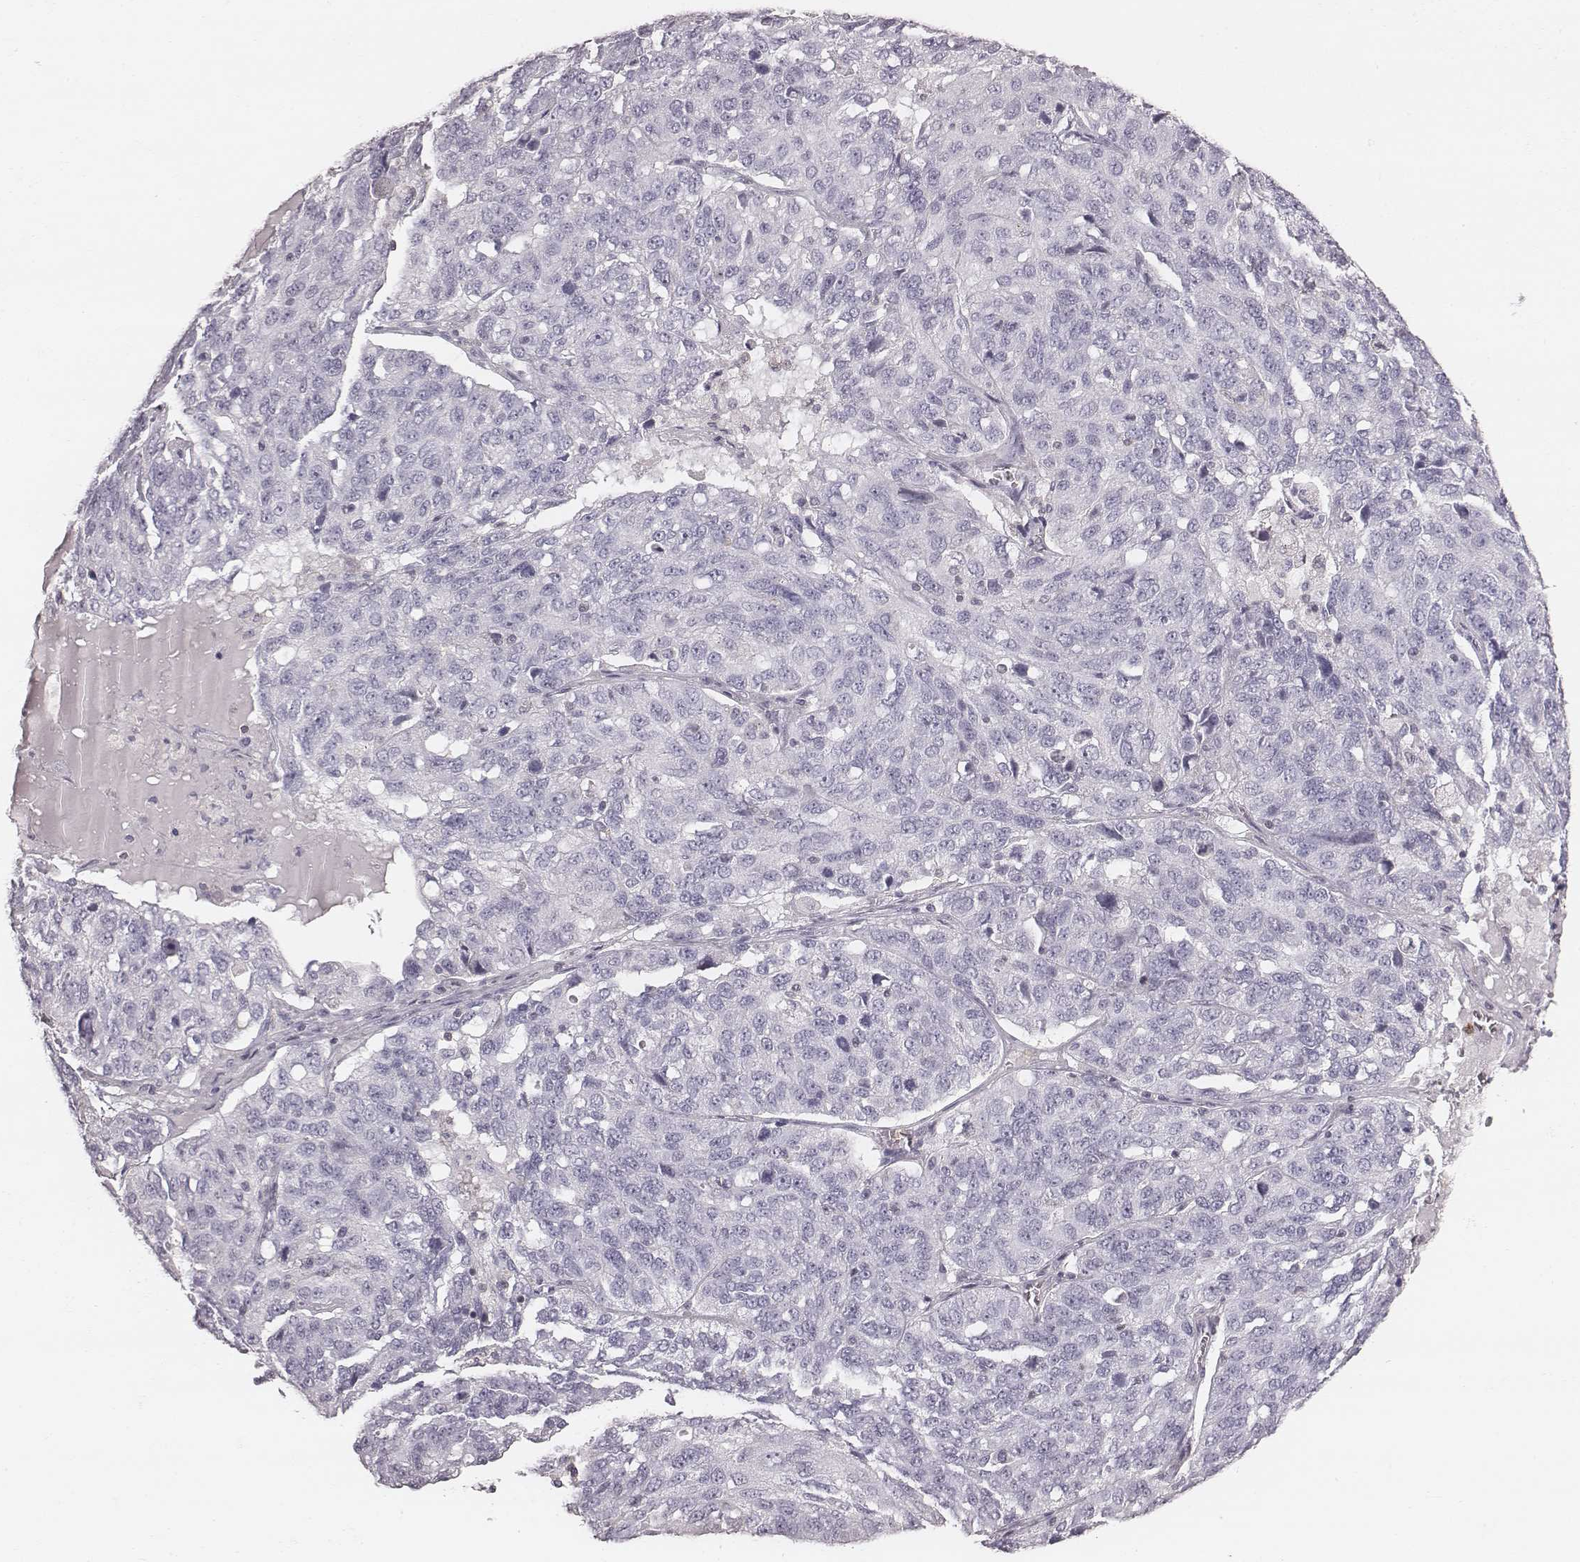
{"staining": {"intensity": "negative", "quantity": "none", "location": "none"}, "tissue": "ovarian cancer", "cell_type": "Tumor cells", "image_type": "cancer", "snomed": [{"axis": "morphology", "description": "Cystadenocarcinoma, serous, NOS"}, {"axis": "topography", "description": "Ovary"}], "caption": "Tumor cells are negative for protein expression in human serous cystadenocarcinoma (ovarian).", "gene": "ZNF365", "patient": {"sex": "female", "age": 71}}